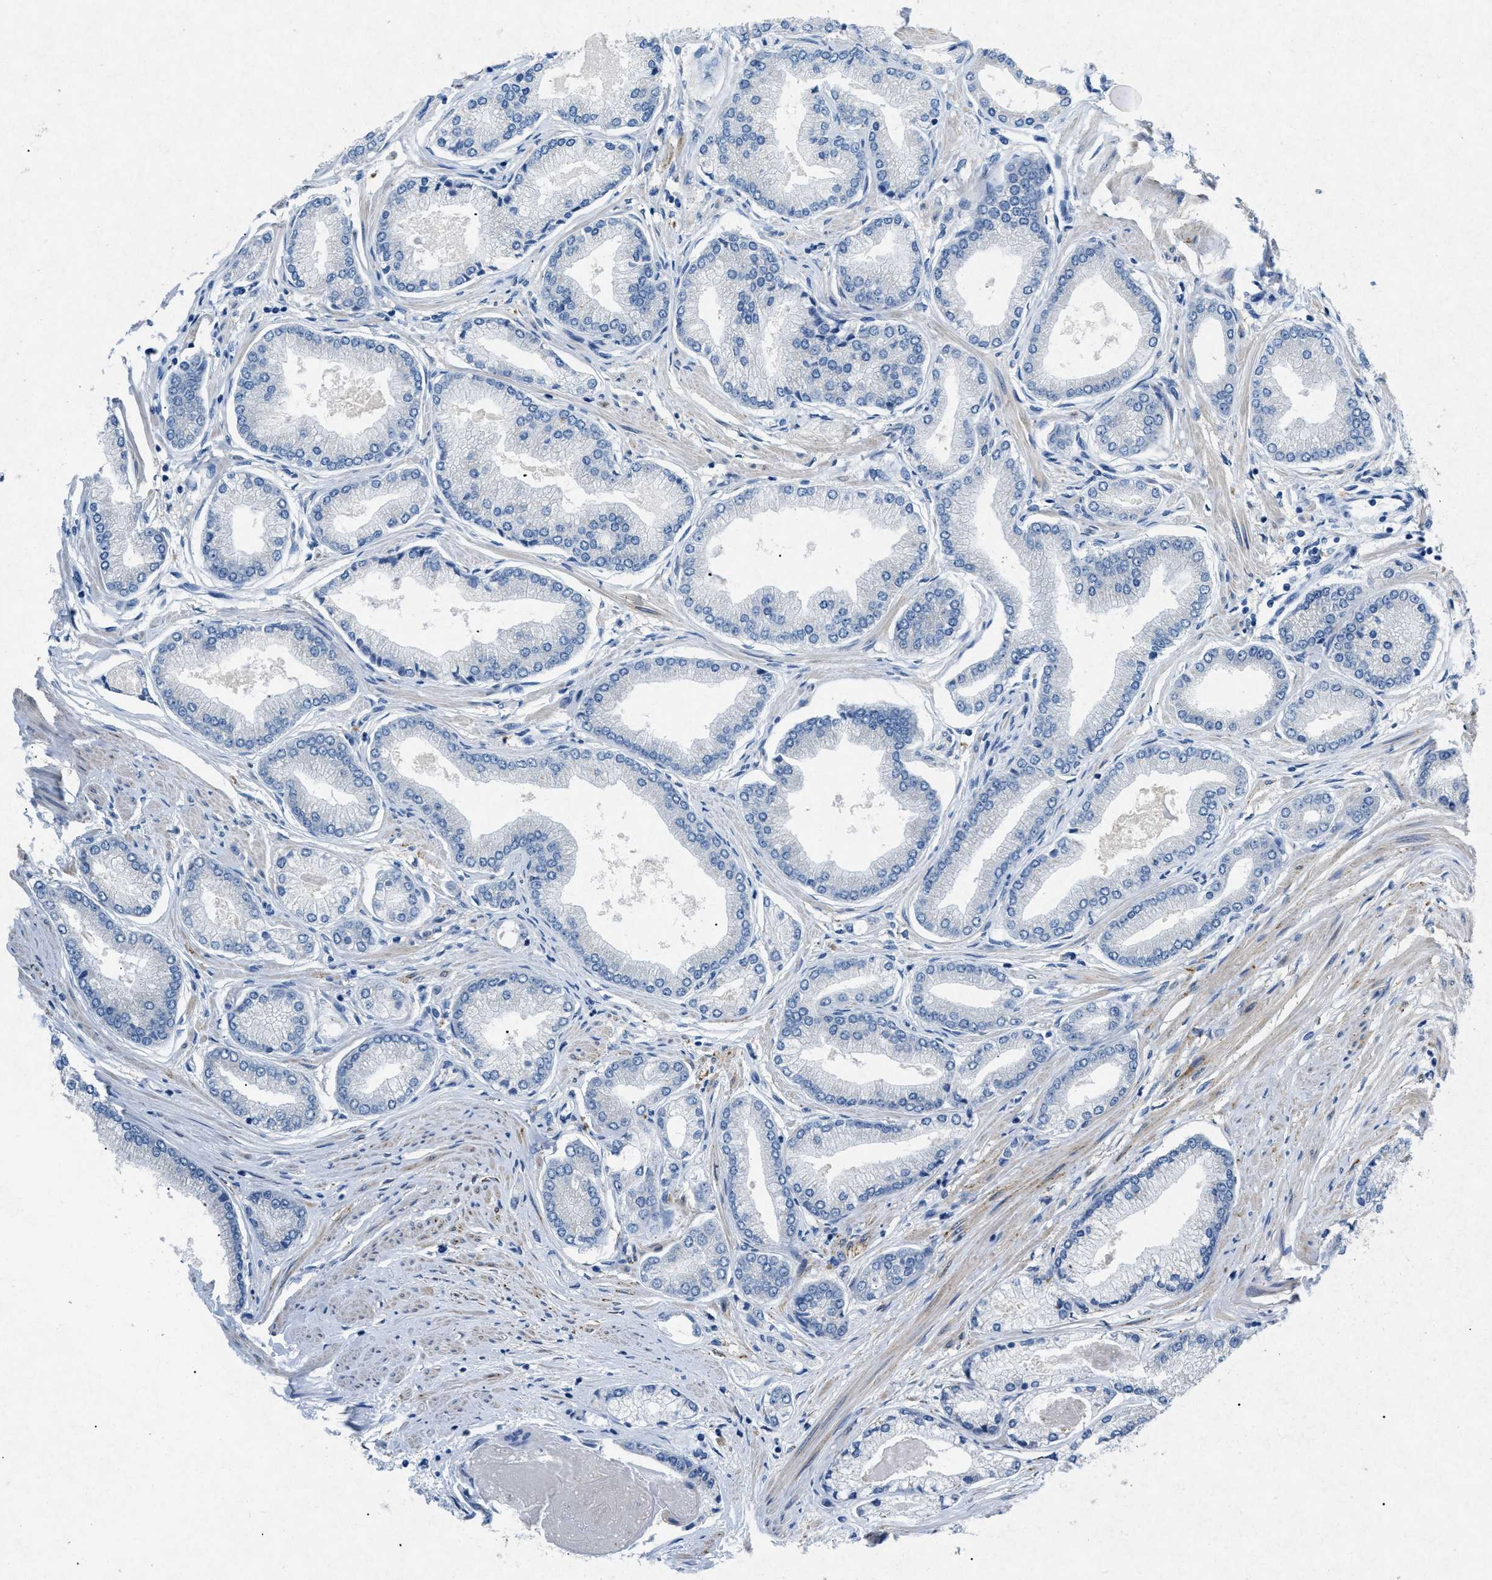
{"staining": {"intensity": "negative", "quantity": "none", "location": "none"}, "tissue": "prostate cancer", "cell_type": "Tumor cells", "image_type": "cancer", "snomed": [{"axis": "morphology", "description": "Adenocarcinoma, High grade"}, {"axis": "topography", "description": "Prostate"}], "caption": "This is a photomicrograph of immunohistochemistry (IHC) staining of prostate cancer (high-grade adenocarcinoma), which shows no staining in tumor cells. Brightfield microscopy of immunohistochemistry (IHC) stained with DAB (brown) and hematoxylin (blue), captured at high magnification.", "gene": "TASOR", "patient": {"sex": "male", "age": 61}}